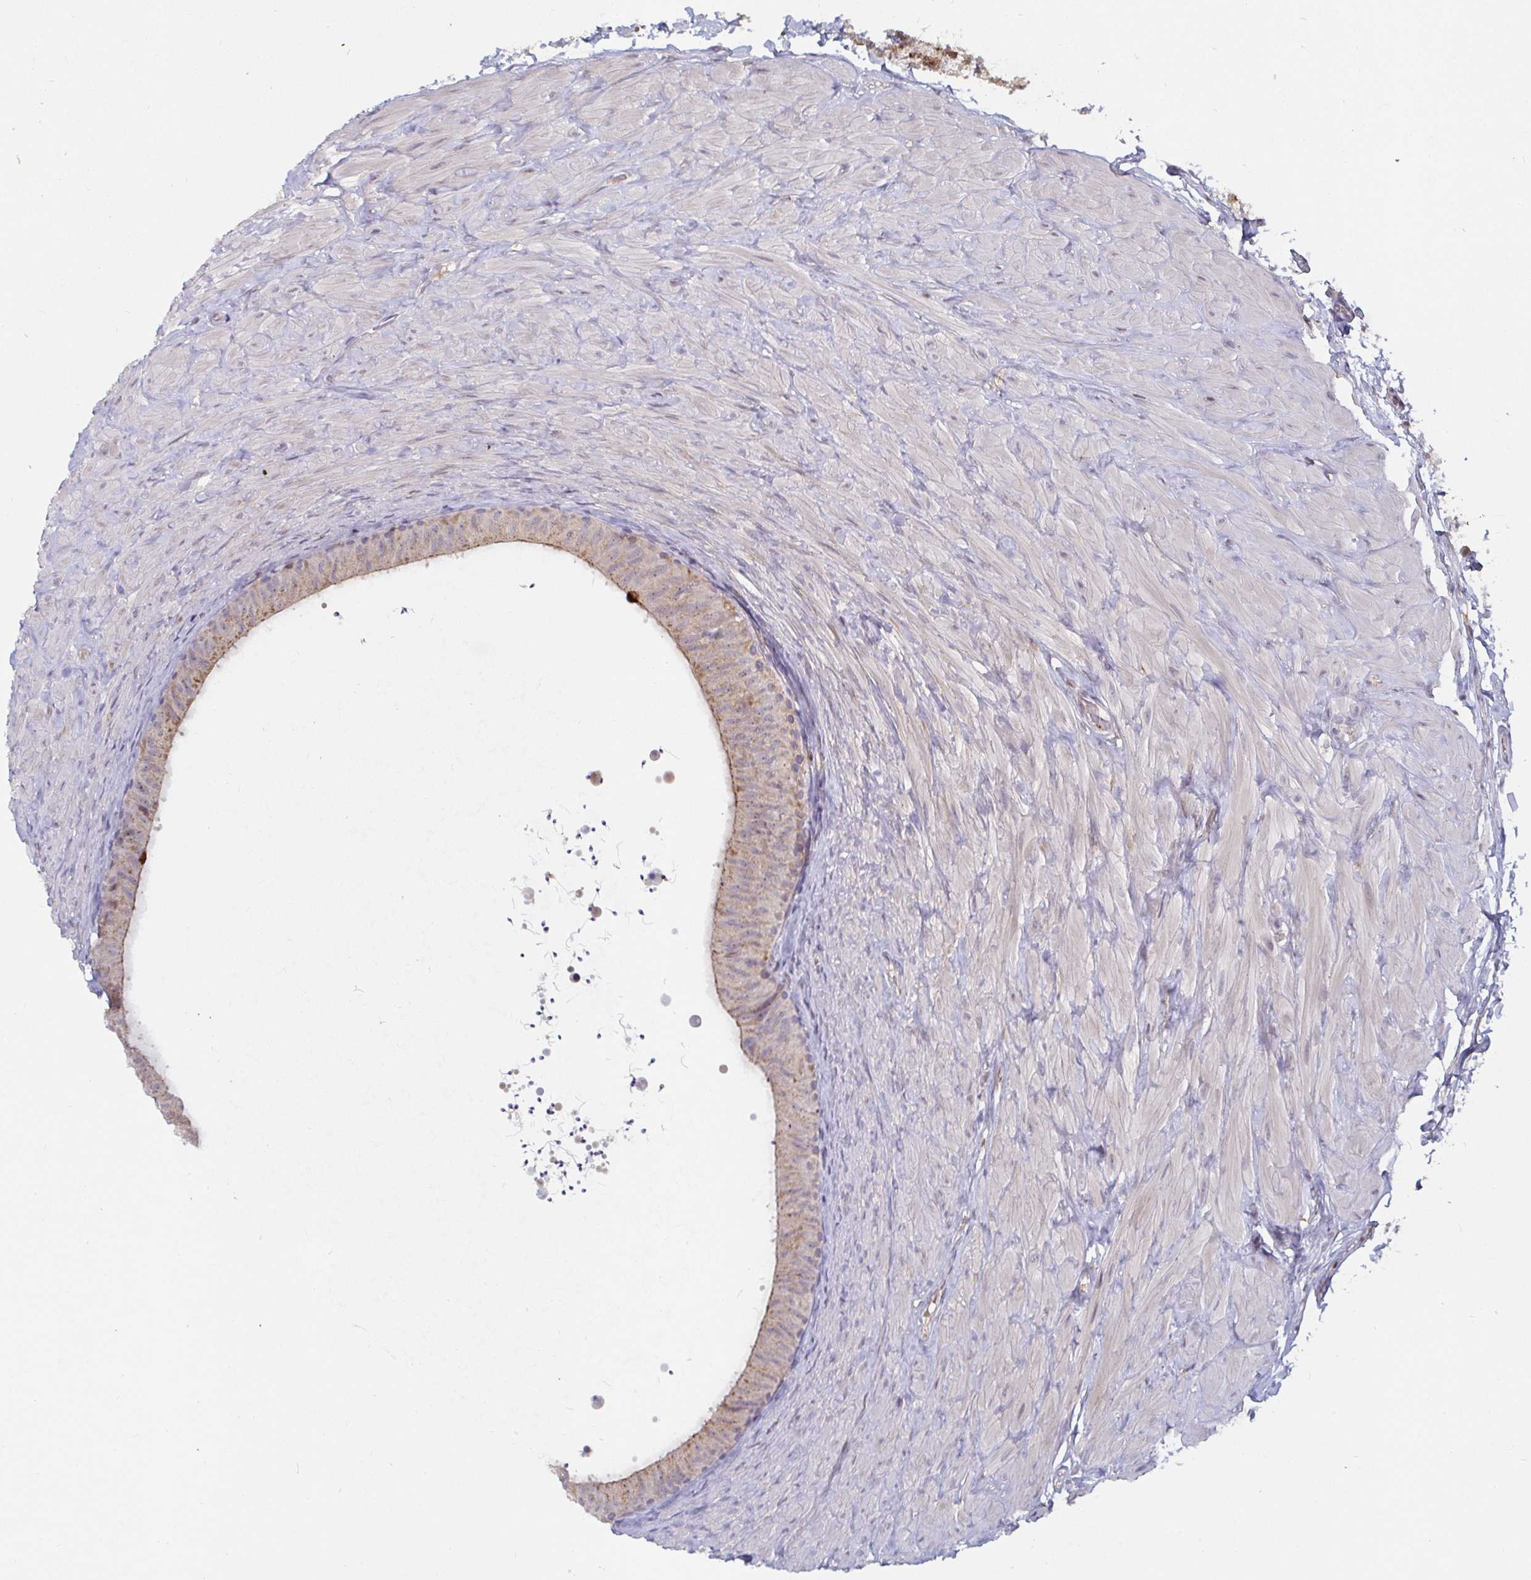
{"staining": {"intensity": "moderate", "quantity": "25%-75%", "location": "cytoplasmic/membranous"}, "tissue": "epididymis", "cell_type": "Glandular cells", "image_type": "normal", "snomed": [{"axis": "morphology", "description": "Normal tissue, NOS"}, {"axis": "topography", "description": "Epididymis, spermatic cord, NOS"}, {"axis": "topography", "description": "Epididymis"}], "caption": "This micrograph demonstrates immunohistochemistry staining of unremarkable human epididymis, with medium moderate cytoplasmic/membranous expression in about 25%-75% of glandular cells.", "gene": "CDH18", "patient": {"sex": "male", "age": 31}}